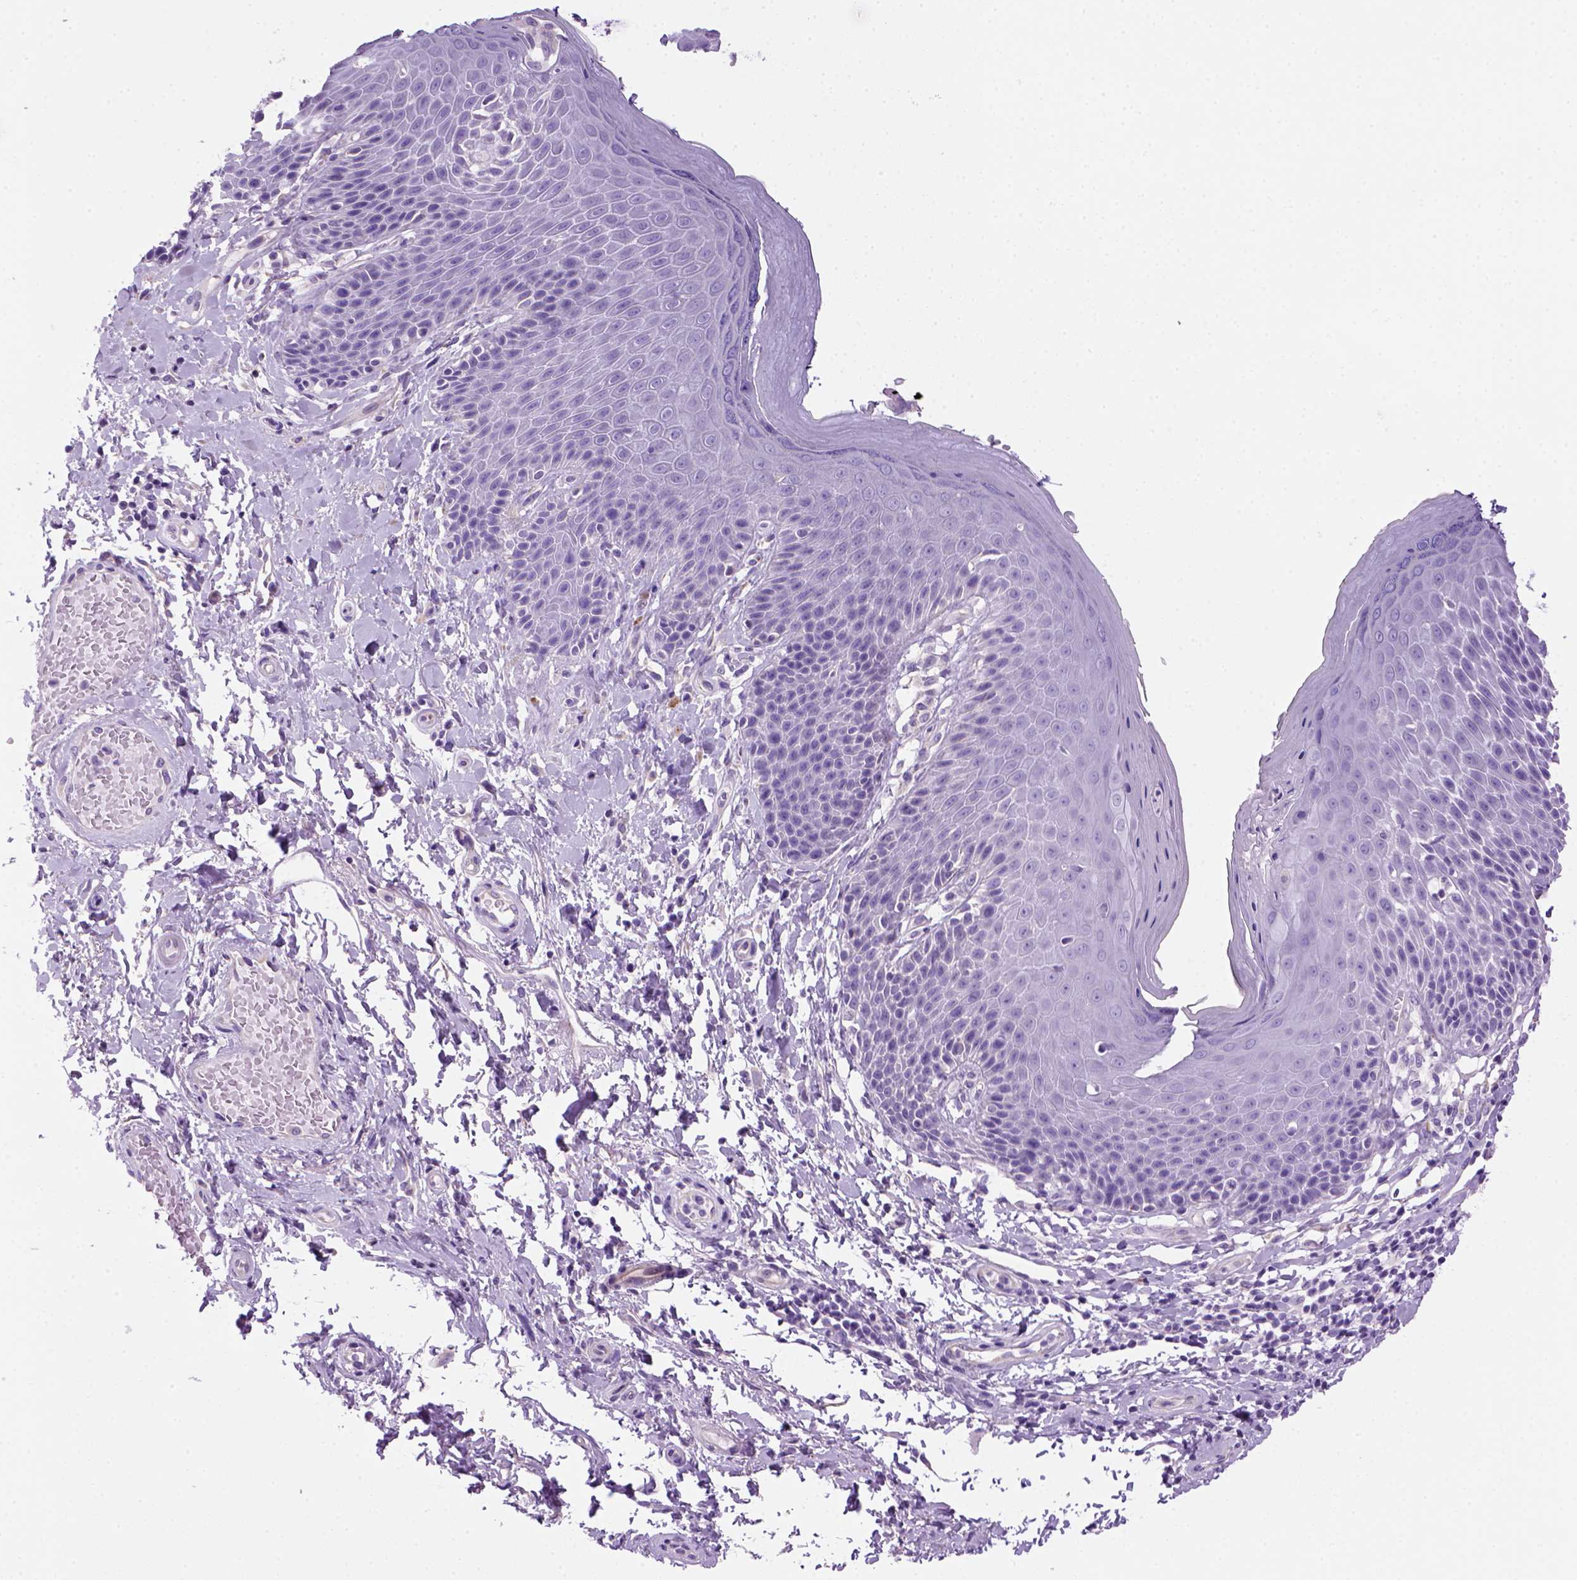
{"staining": {"intensity": "negative", "quantity": "none", "location": "none"}, "tissue": "skin", "cell_type": "Epidermal cells", "image_type": "normal", "snomed": [{"axis": "morphology", "description": "Normal tissue, NOS"}, {"axis": "topography", "description": "Anal"}, {"axis": "topography", "description": "Peripheral nerve tissue"}], "caption": "The IHC micrograph has no significant positivity in epidermal cells of skin. The staining is performed using DAB brown chromogen with nuclei counter-stained in using hematoxylin.", "gene": "ARHGEF33", "patient": {"sex": "male", "age": 51}}